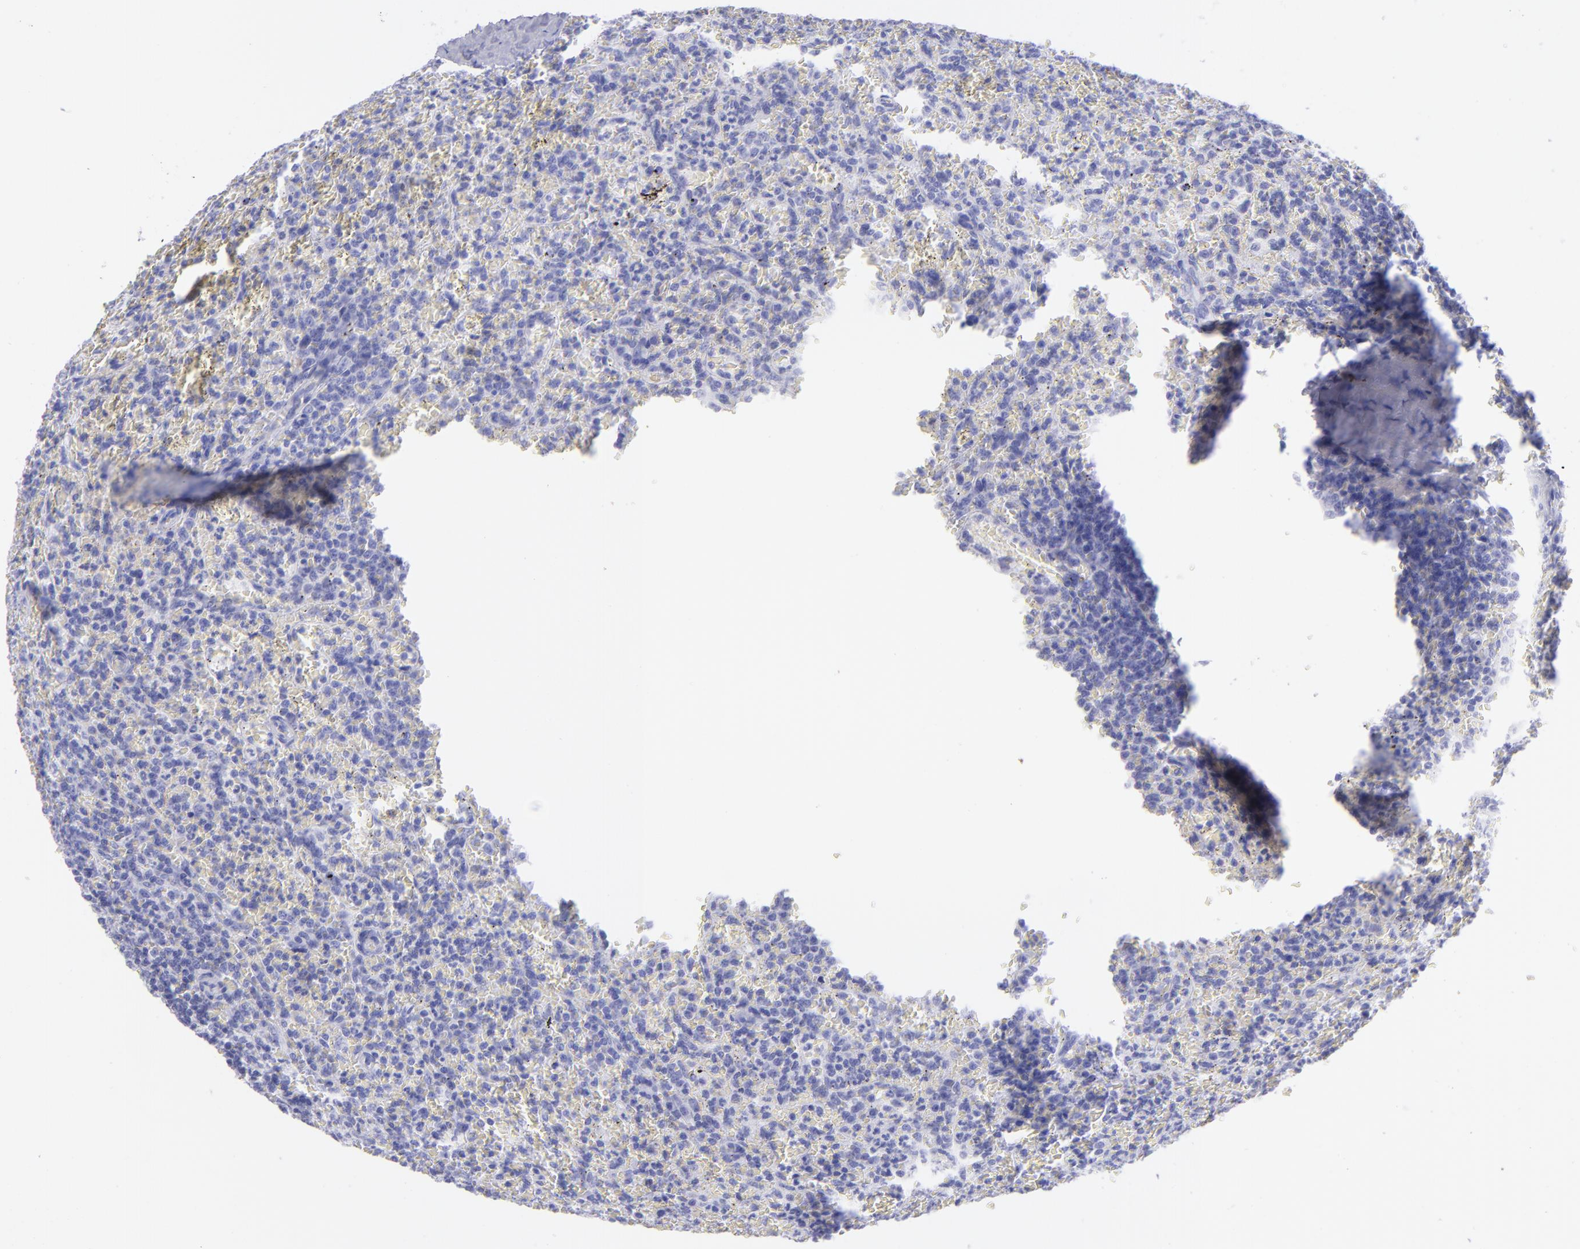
{"staining": {"intensity": "negative", "quantity": "none", "location": "none"}, "tissue": "lymphoma", "cell_type": "Tumor cells", "image_type": "cancer", "snomed": [{"axis": "morphology", "description": "Malignant lymphoma, non-Hodgkin's type, Low grade"}, {"axis": "topography", "description": "Spleen"}], "caption": "The micrograph exhibits no staining of tumor cells in low-grade malignant lymphoma, non-Hodgkin's type. (DAB (3,3'-diaminobenzidine) immunohistochemistry (IHC) visualized using brightfield microscopy, high magnification).", "gene": "SLC1A2", "patient": {"sex": "female", "age": 64}}